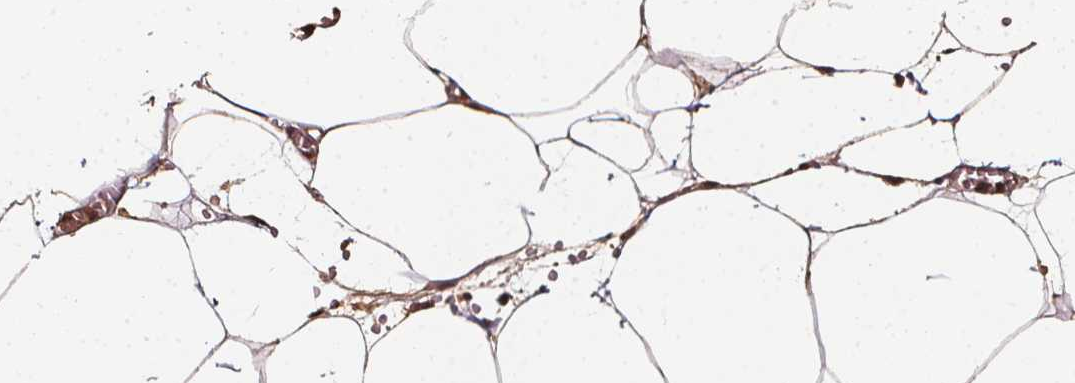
{"staining": {"intensity": "moderate", "quantity": ">75%", "location": "nuclear"}, "tissue": "adipose tissue", "cell_type": "Adipocytes", "image_type": "normal", "snomed": [{"axis": "morphology", "description": "Normal tissue, NOS"}, {"axis": "topography", "description": "Adipose tissue"}, {"axis": "topography", "description": "Pancreas"}, {"axis": "topography", "description": "Peripheral nerve tissue"}], "caption": "Immunohistochemistry (IHC) histopathology image of unremarkable human adipose tissue stained for a protein (brown), which demonstrates medium levels of moderate nuclear staining in about >75% of adipocytes.", "gene": "EXOSC9", "patient": {"sex": "female", "age": 58}}